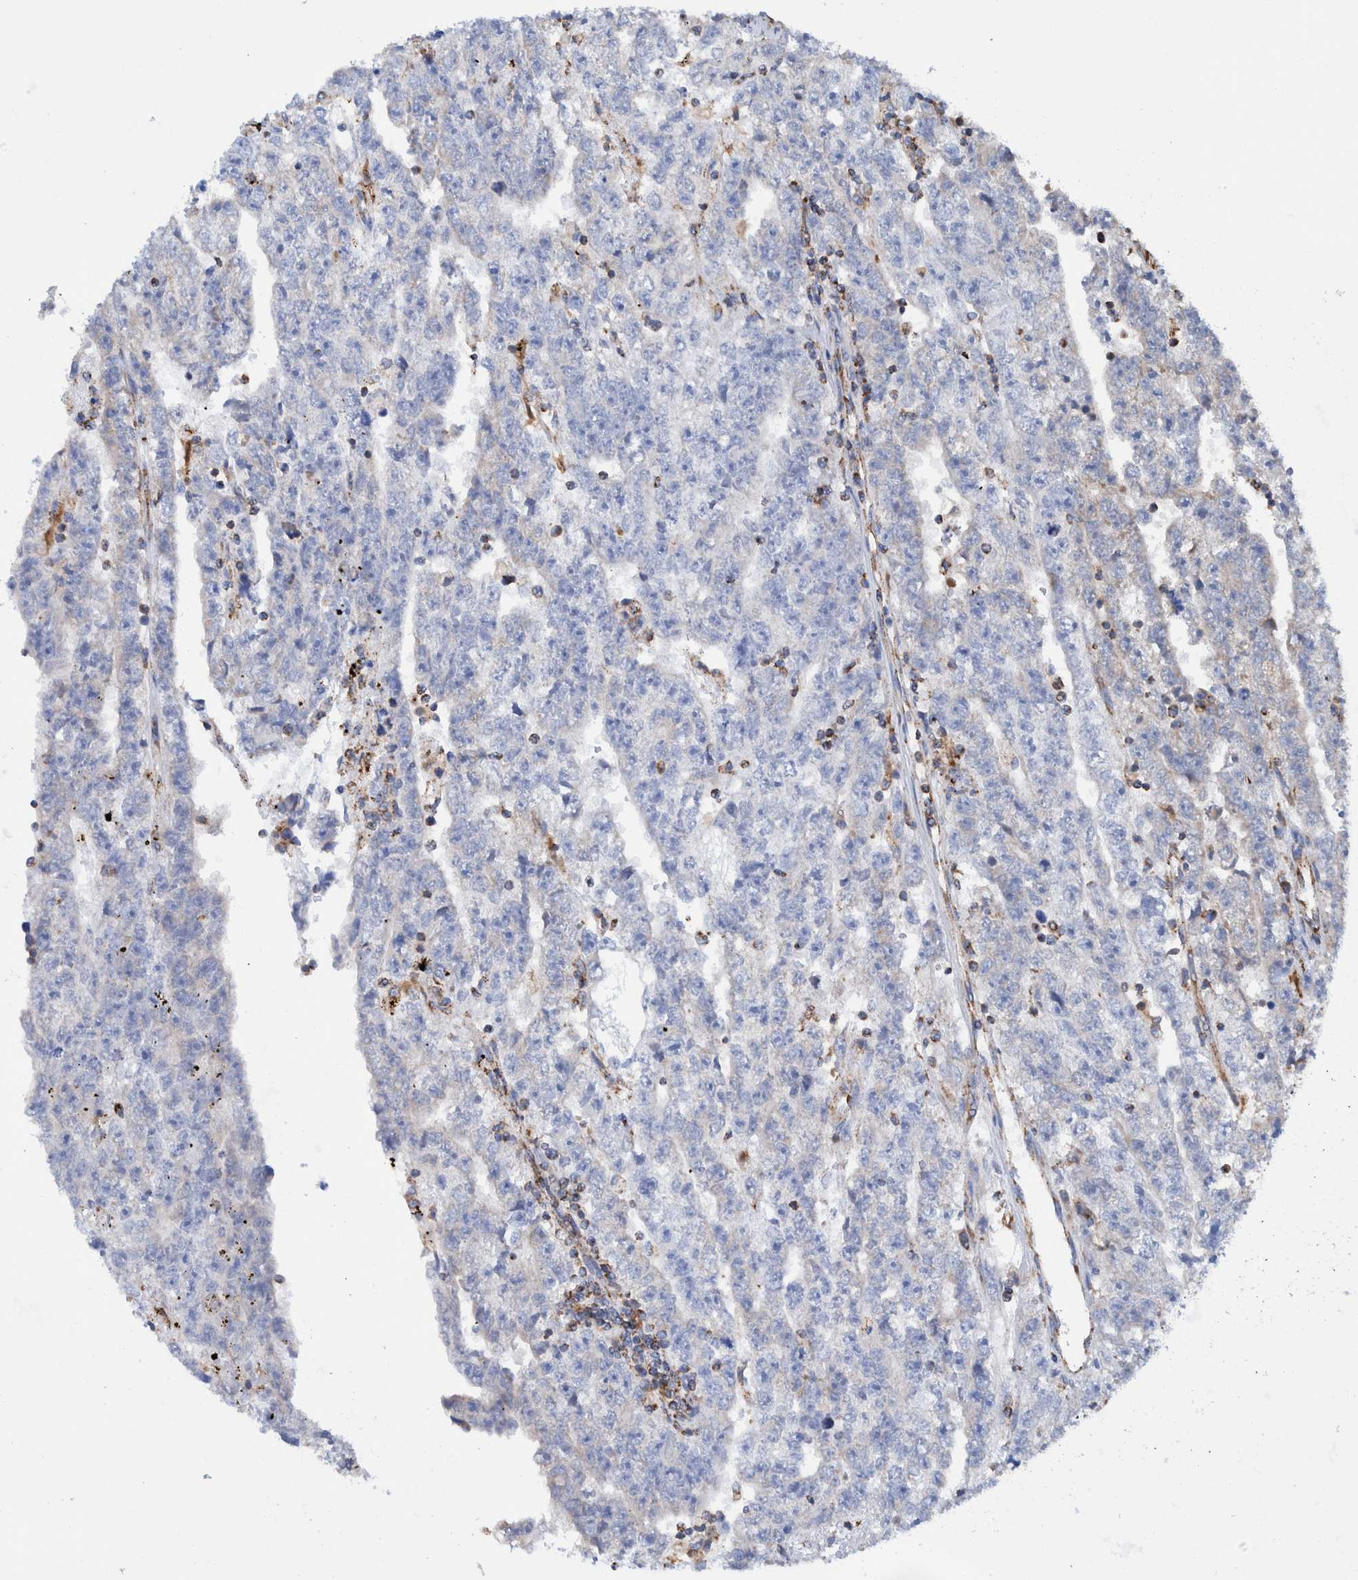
{"staining": {"intensity": "negative", "quantity": "none", "location": "none"}, "tissue": "testis cancer", "cell_type": "Tumor cells", "image_type": "cancer", "snomed": [{"axis": "morphology", "description": "Carcinoma, Embryonal, NOS"}, {"axis": "topography", "description": "Testis"}], "caption": "Human testis cancer (embryonal carcinoma) stained for a protein using IHC exhibits no staining in tumor cells.", "gene": "DECR1", "patient": {"sex": "male", "age": 25}}